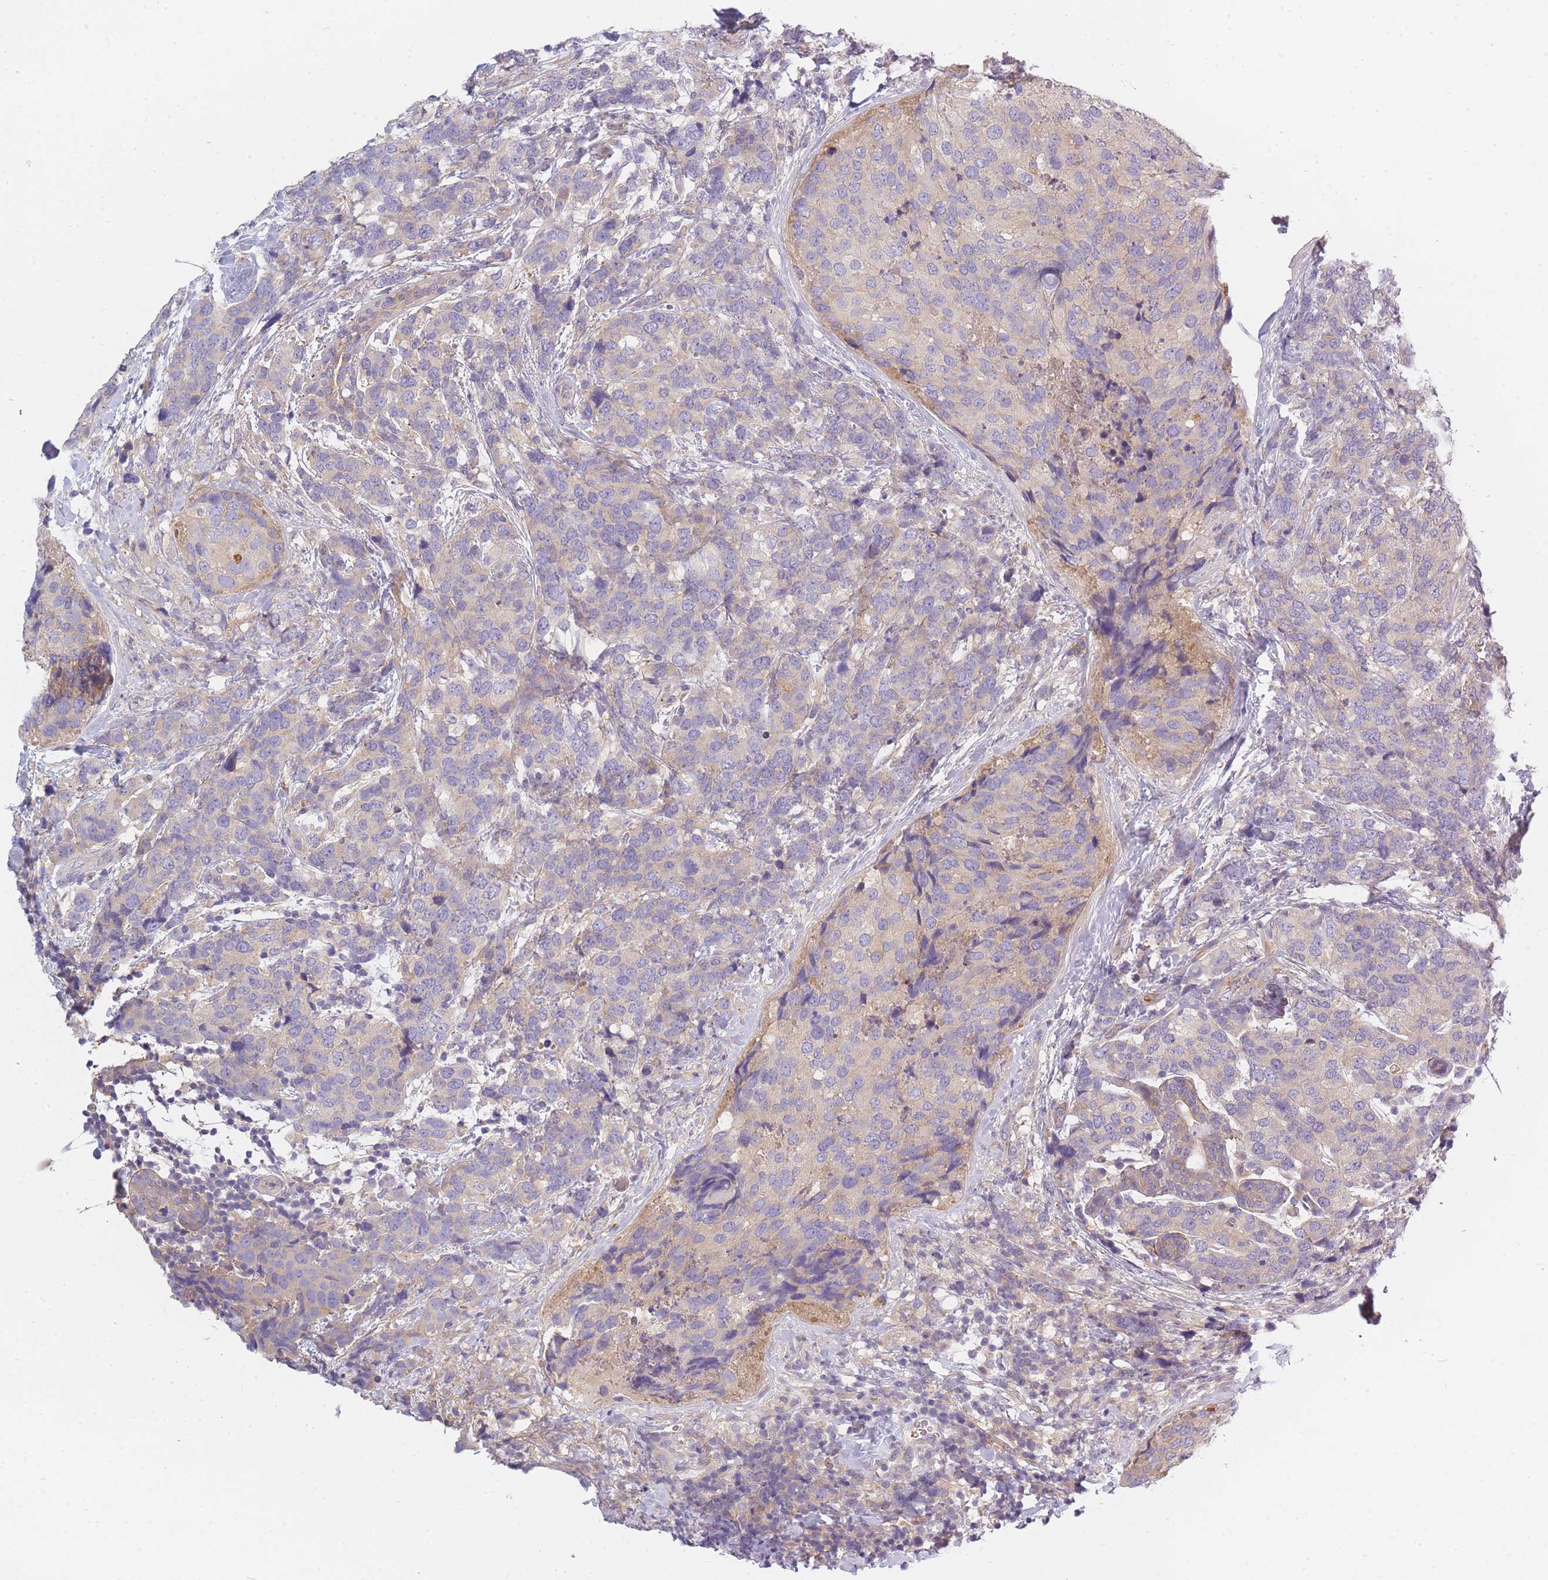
{"staining": {"intensity": "negative", "quantity": "none", "location": "none"}, "tissue": "breast cancer", "cell_type": "Tumor cells", "image_type": "cancer", "snomed": [{"axis": "morphology", "description": "Lobular carcinoma"}, {"axis": "topography", "description": "Breast"}], "caption": "IHC of human breast cancer exhibits no expression in tumor cells.", "gene": "AP3M2", "patient": {"sex": "female", "age": 59}}